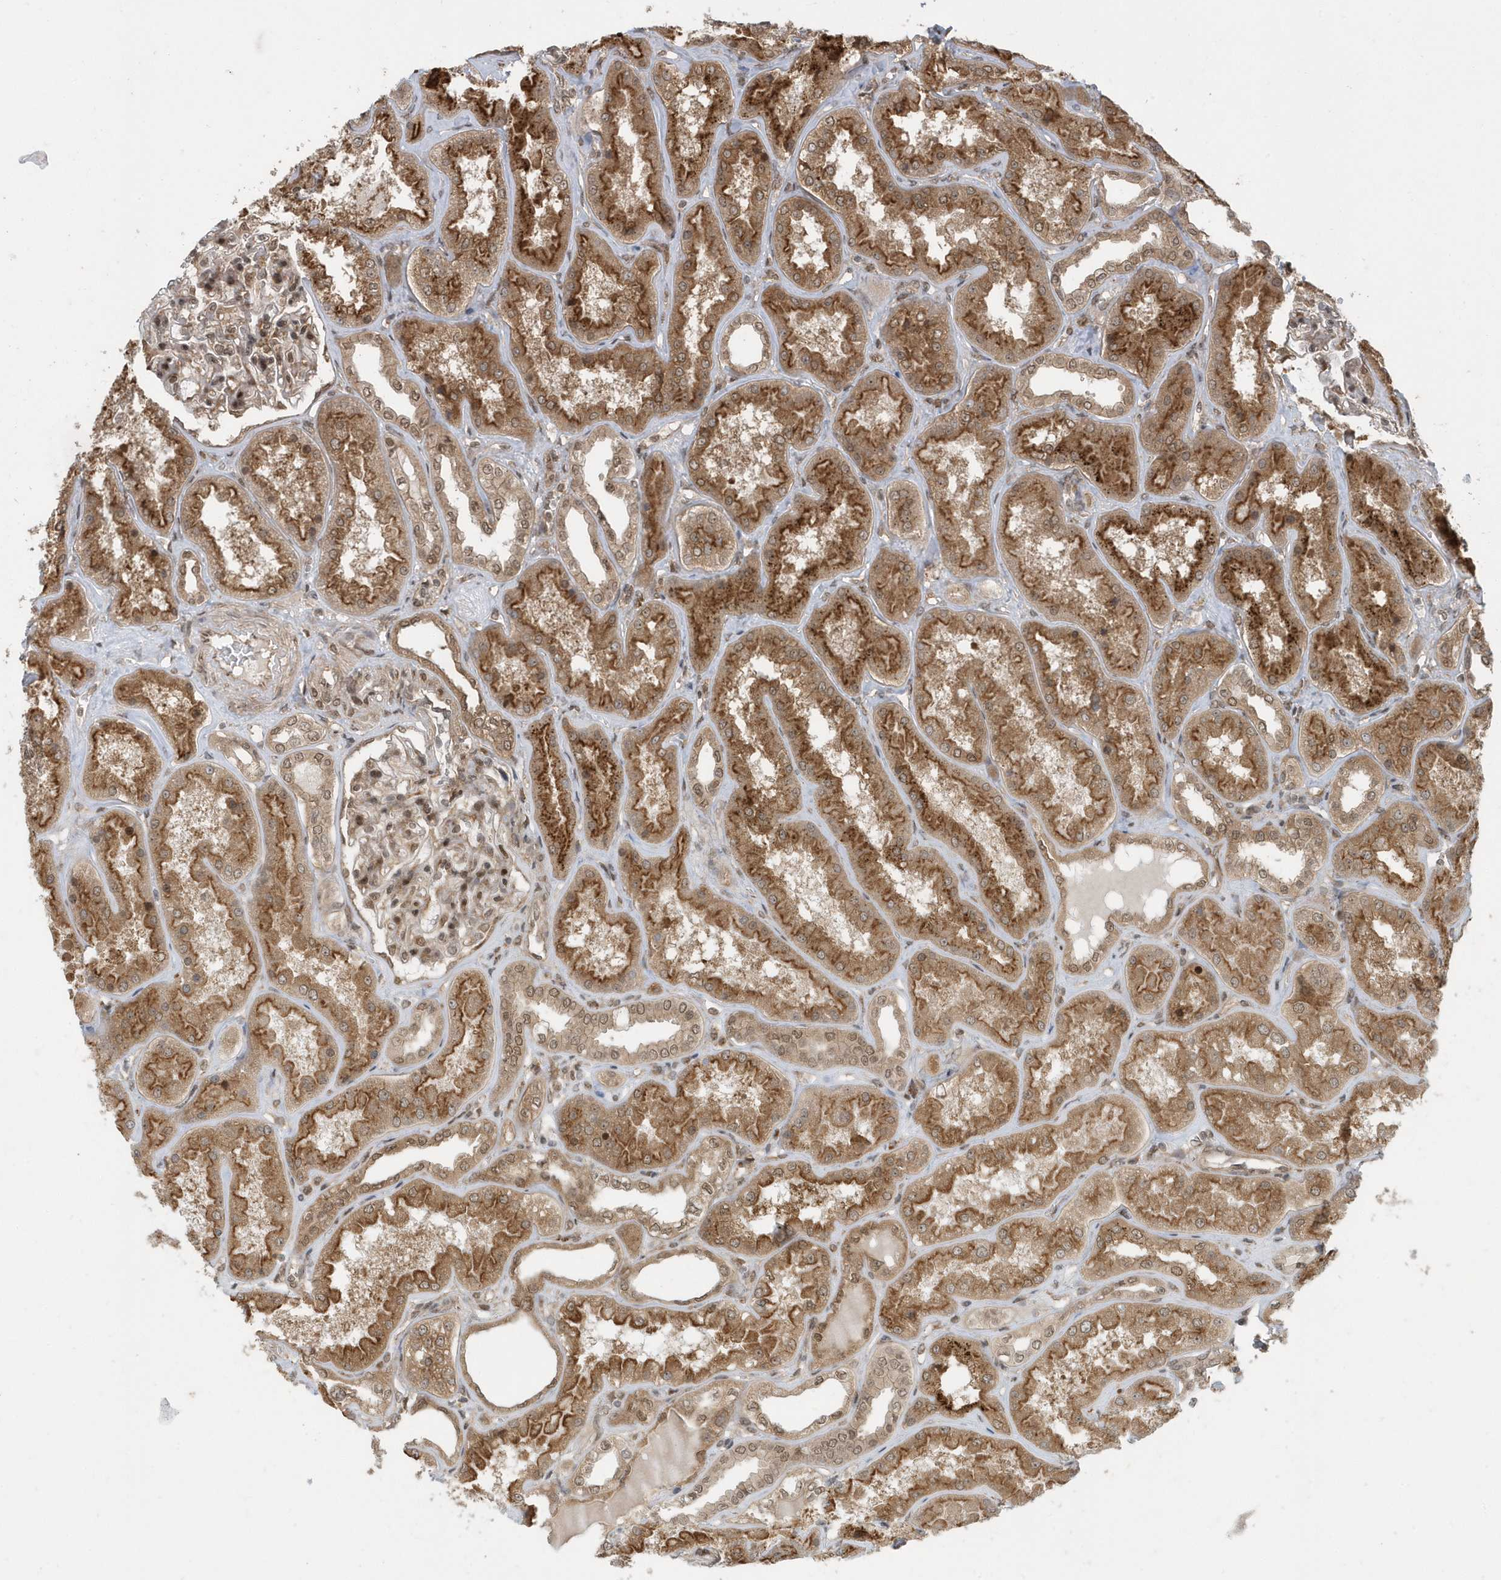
{"staining": {"intensity": "moderate", "quantity": ">75%", "location": "cytoplasmic/membranous,nuclear"}, "tissue": "kidney", "cell_type": "Cells in glomeruli", "image_type": "normal", "snomed": [{"axis": "morphology", "description": "Normal tissue, NOS"}, {"axis": "topography", "description": "Kidney"}], "caption": "A brown stain highlights moderate cytoplasmic/membranous,nuclear positivity of a protein in cells in glomeruli of unremarkable human kidney. (Stains: DAB (3,3'-diaminobenzidine) in brown, nuclei in blue, Microscopy: brightfield microscopy at high magnification).", "gene": "USP53", "patient": {"sex": "female", "age": 56}}